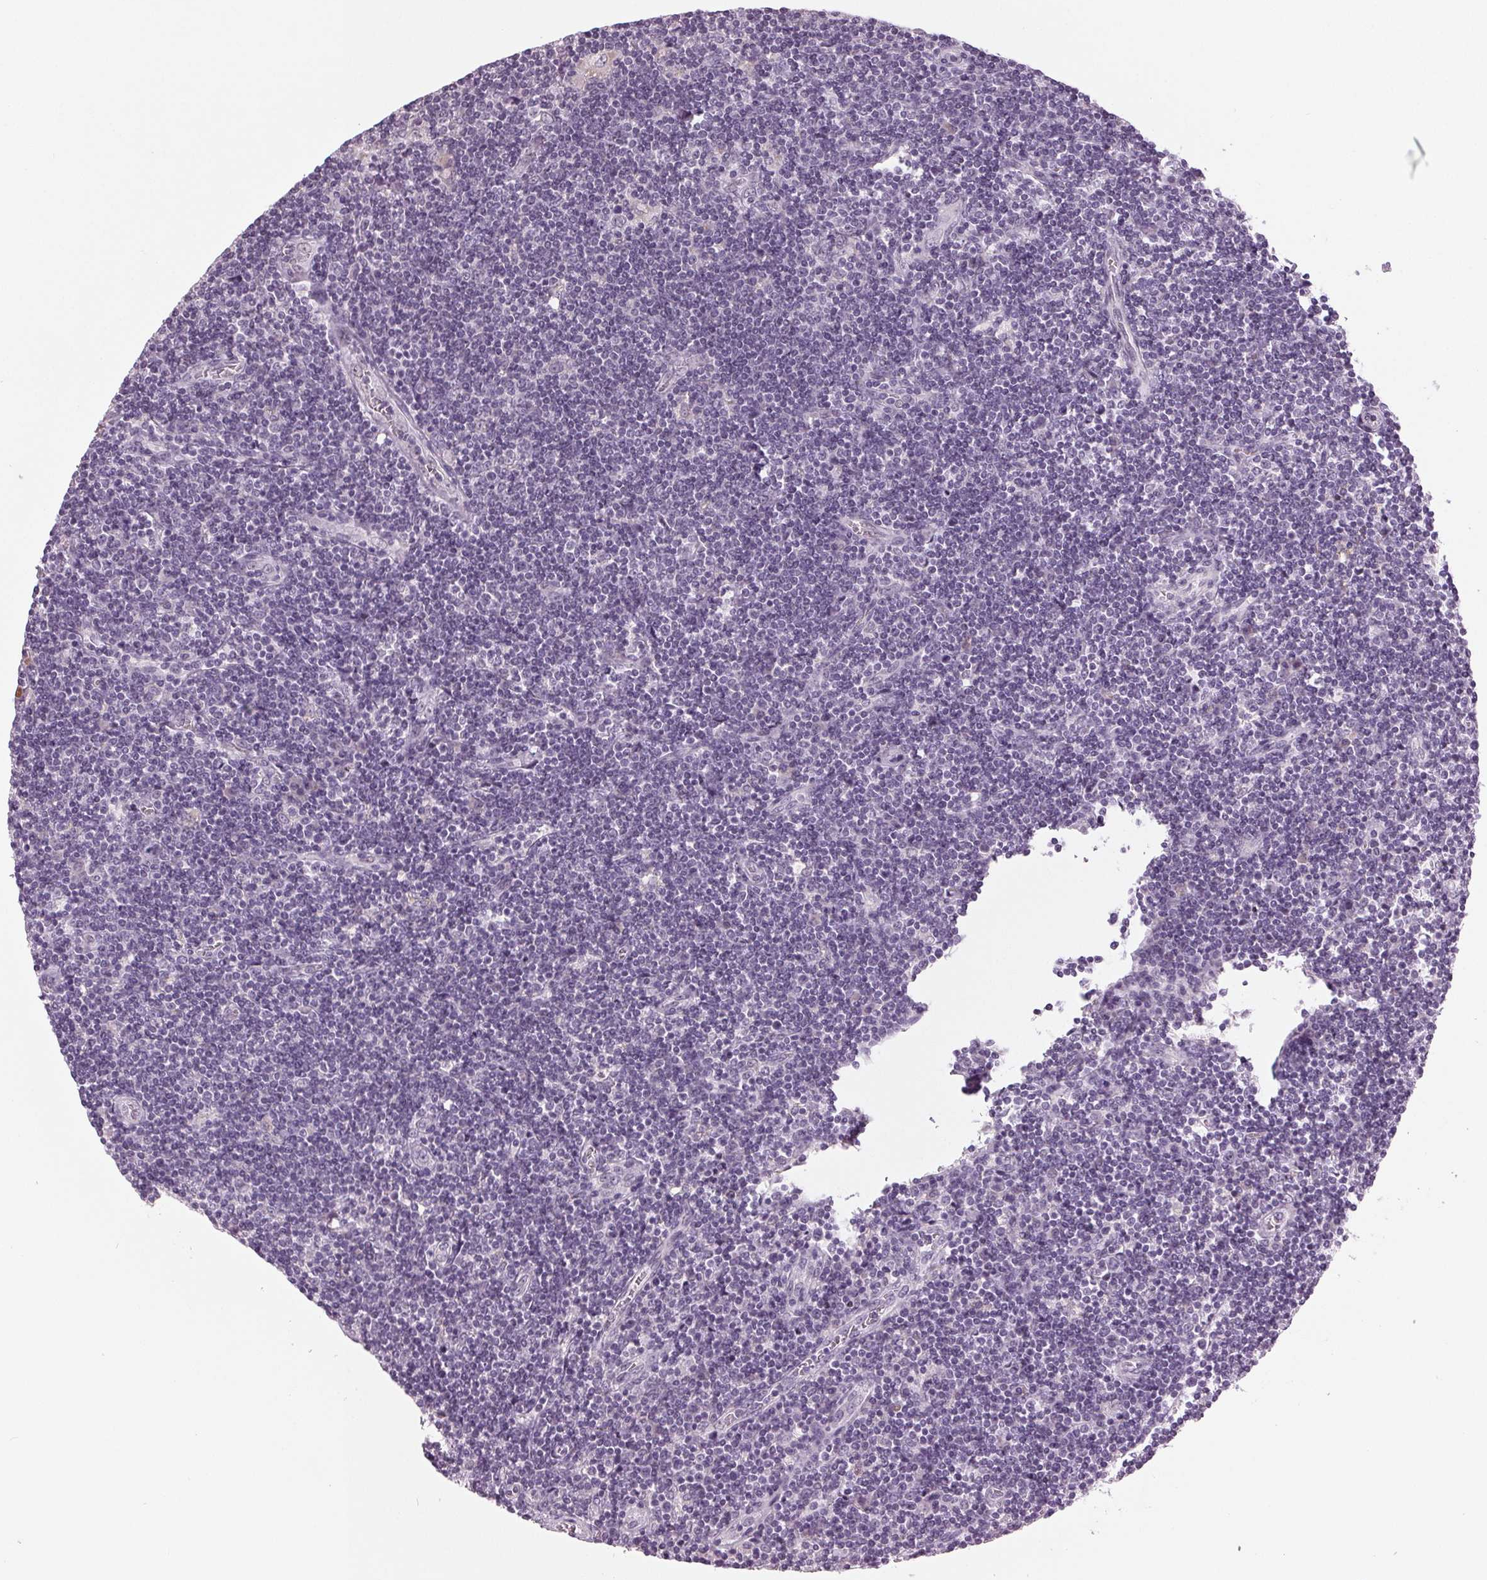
{"staining": {"intensity": "negative", "quantity": "none", "location": "none"}, "tissue": "lymphoma", "cell_type": "Tumor cells", "image_type": "cancer", "snomed": [{"axis": "morphology", "description": "Hodgkin's disease, NOS"}, {"axis": "topography", "description": "Lymph node"}], "caption": "DAB (3,3'-diaminobenzidine) immunohistochemical staining of human Hodgkin's disease exhibits no significant expression in tumor cells. Nuclei are stained in blue.", "gene": "DNAH12", "patient": {"sex": "male", "age": 40}}